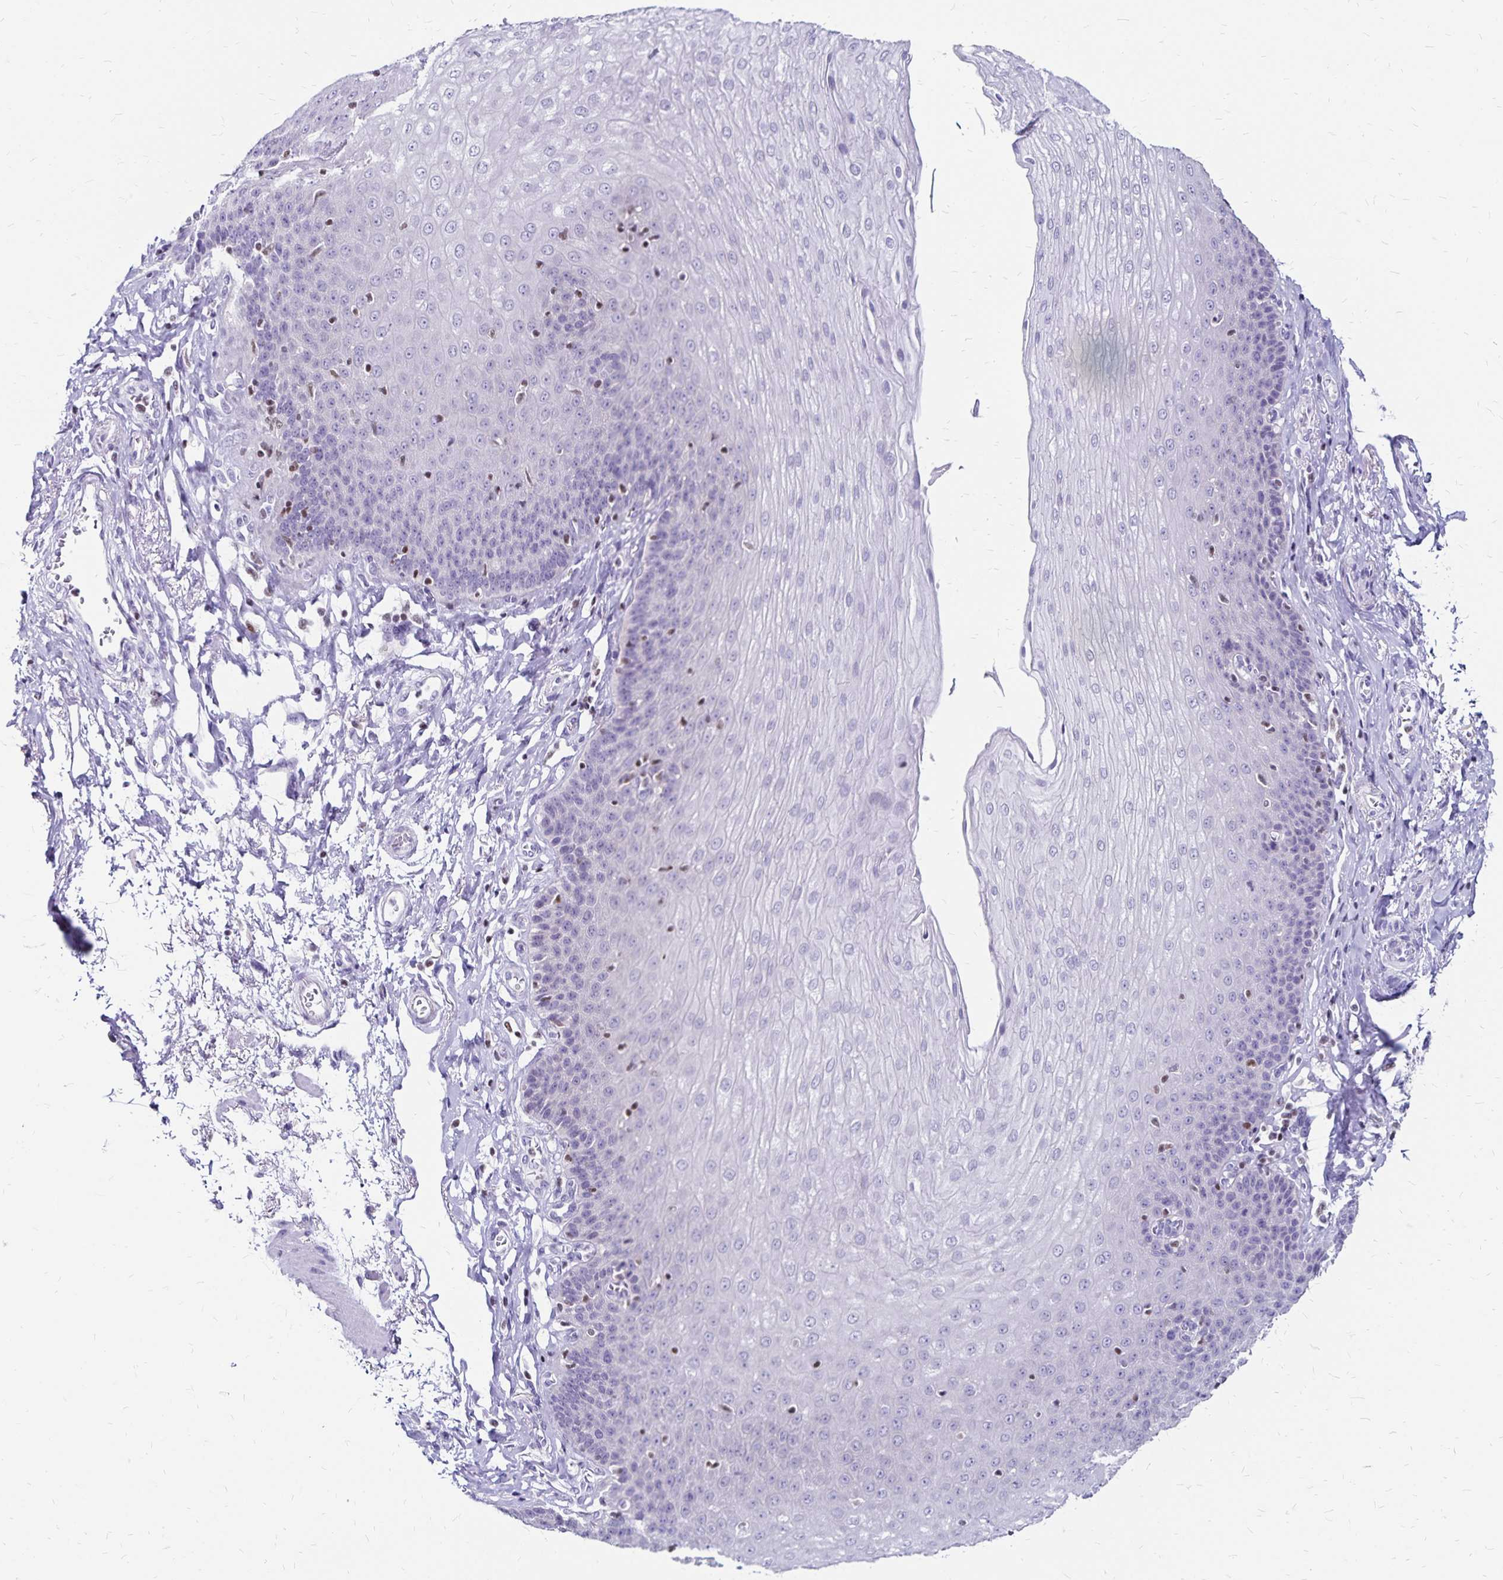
{"staining": {"intensity": "negative", "quantity": "none", "location": "none"}, "tissue": "esophagus", "cell_type": "Squamous epithelial cells", "image_type": "normal", "snomed": [{"axis": "morphology", "description": "Normal tissue, NOS"}, {"axis": "topography", "description": "Esophagus"}], "caption": "DAB (3,3'-diaminobenzidine) immunohistochemical staining of unremarkable human esophagus demonstrates no significant positivity in squamous epithelial cells.", "gene": "IKZF1", "patient": {"sex": "female", "age": 81}}